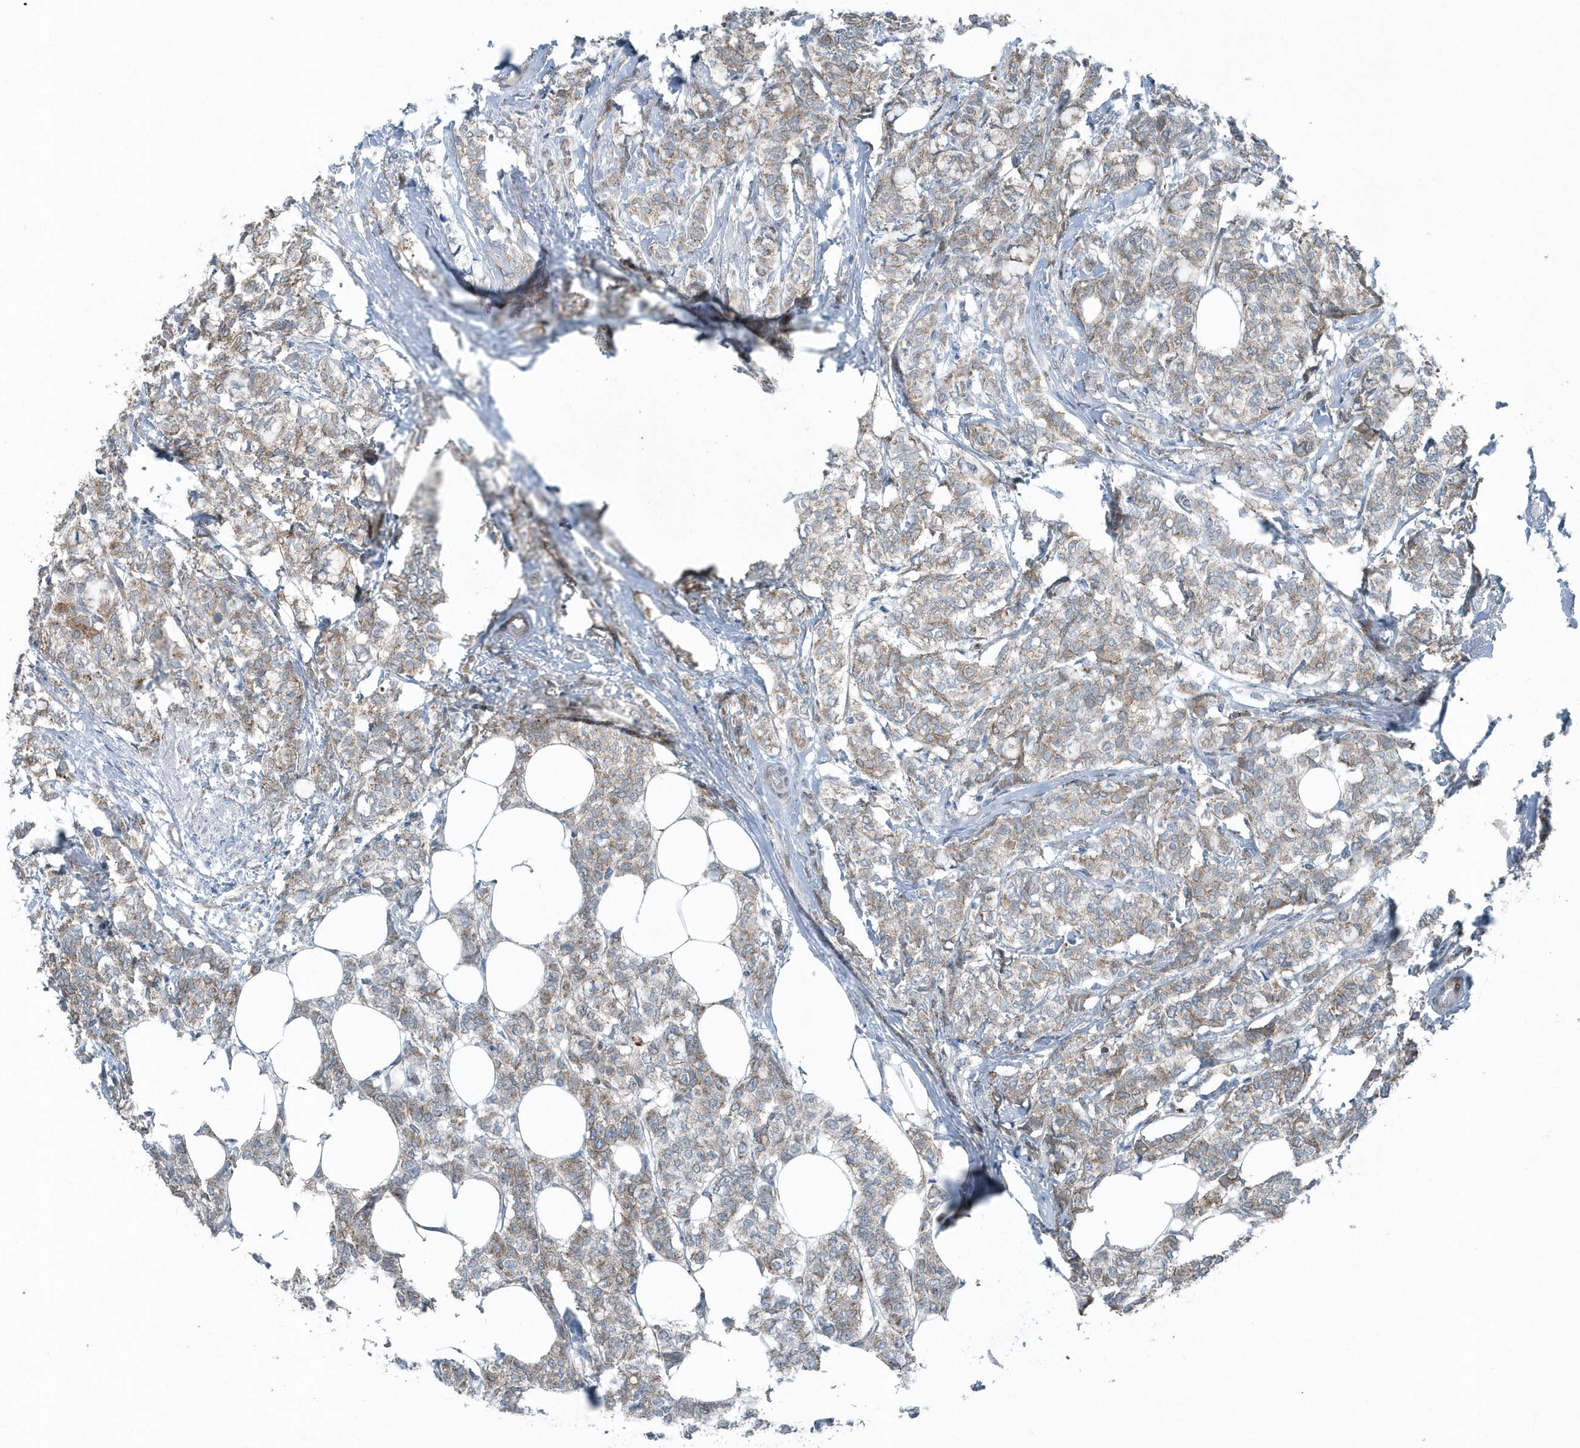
{"staining": {"intensity": "moderate", "quantity": ">75%", "location": "cytoplasmic/membranous"}, "tissue": "breast cancer", "cell_type": "Tumor cells", "image_type": "cancer", "snomed": [{"axis": "morphology", "description": "Lobular carcinoma"}, {"axis": "topography", "description": "Breast"}], "caption": "Breast lobular carcinoma stained with DAB IHC exhibits medium levels of moderate cytoplasmic/membranous expression in approximately >75% of tumor cells. Nuclei are stained in blue.", "gene": "GCC2", "patient": {"sex": "female", "age": 60}}